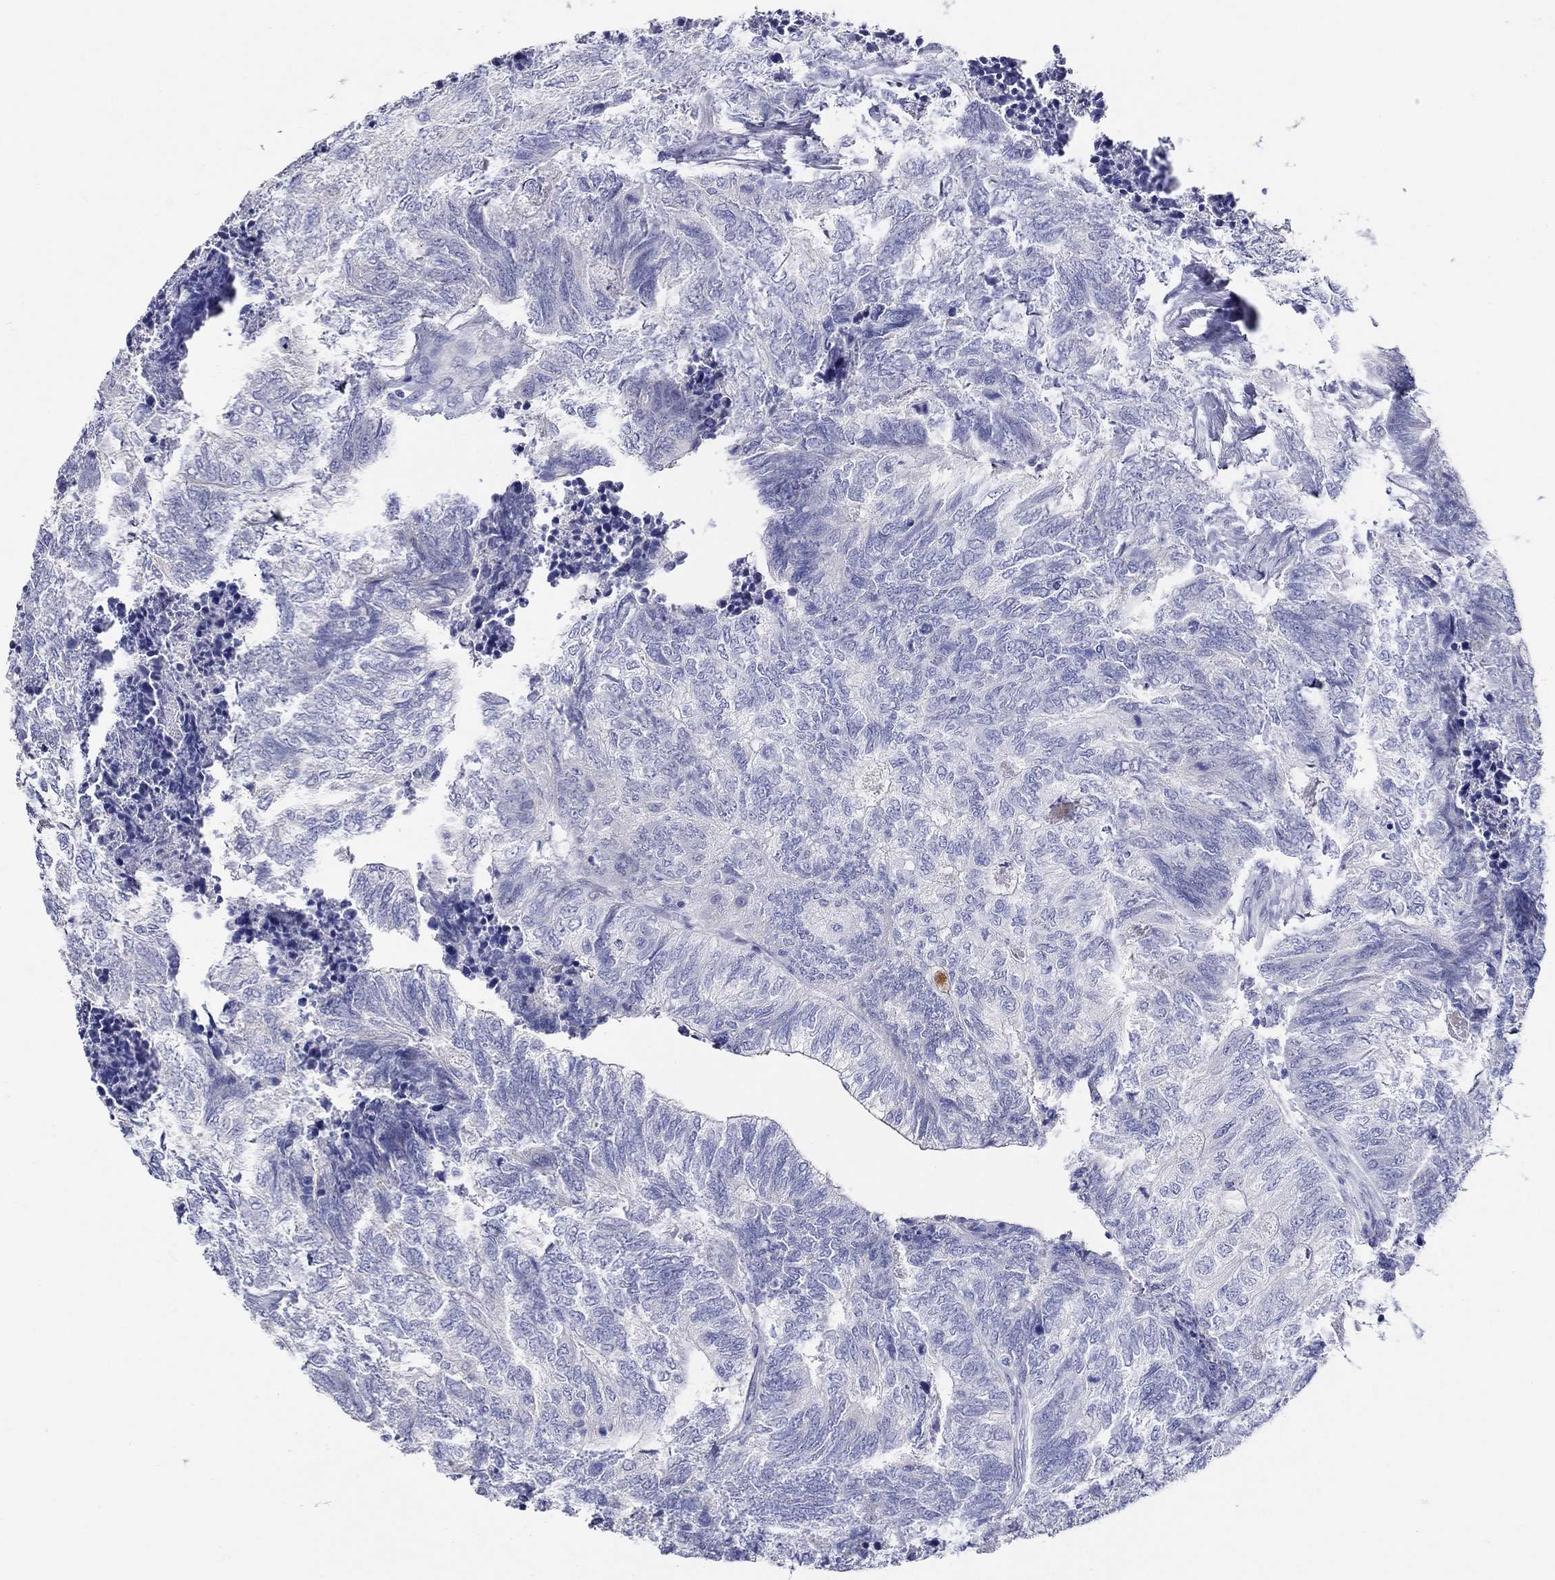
{"staining": {"intensity": "negative", "quantity": "none", "location": "none"}, "tissue": "colorectal cancer", "cell_type": "Tumor cells", "image_type": "cancer", "snomed": [{"axis": "morphology", "description": "Adenocarcinoma, NOS"}, {"axis": "topography", "description": "Colon"}], "caption": "The micrograph displays no staining of tumor cells in colorectal cancer (adenocarcinoma).", "gene": "CRYGS", "patient": {"sex": "female", "age": 67}}